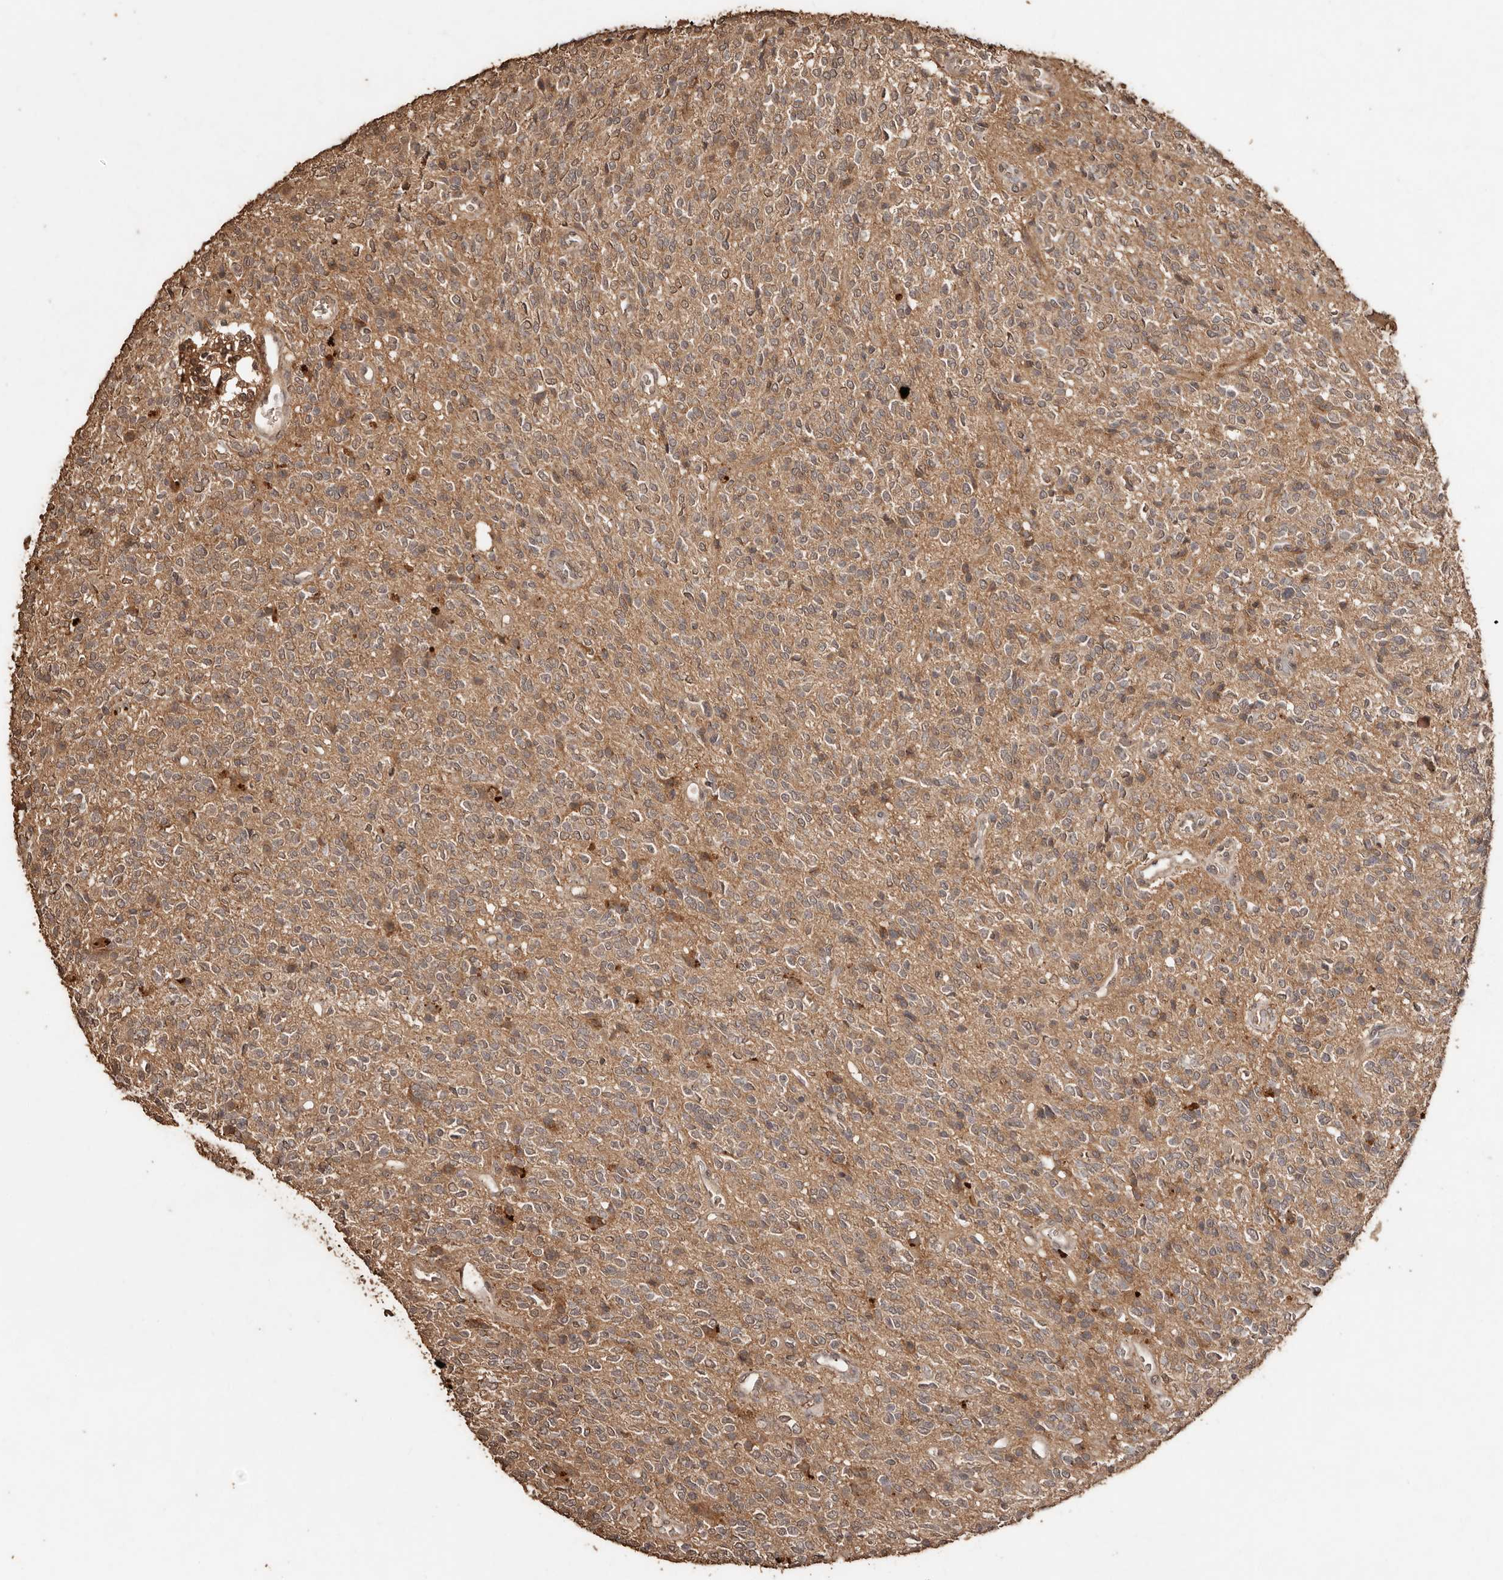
{"staining": {"intensity": "weak", "quantity": ">75%", "location": "cytoplasmic/membranous"}, "tissue": "glioma", "cell_type": "Tumor cells", "image_type": "cancer", "snomed": [{"axis": "morphology", "description": "Glioma, malignant, High grade"}, {"axis": "topography", "description": "Brain"}], "caption": "Glioma stained with a protein marker shows weak staining in tumor cells.", "gene": "PKDCC", "patient": {"sex": "male", "age": 34}}